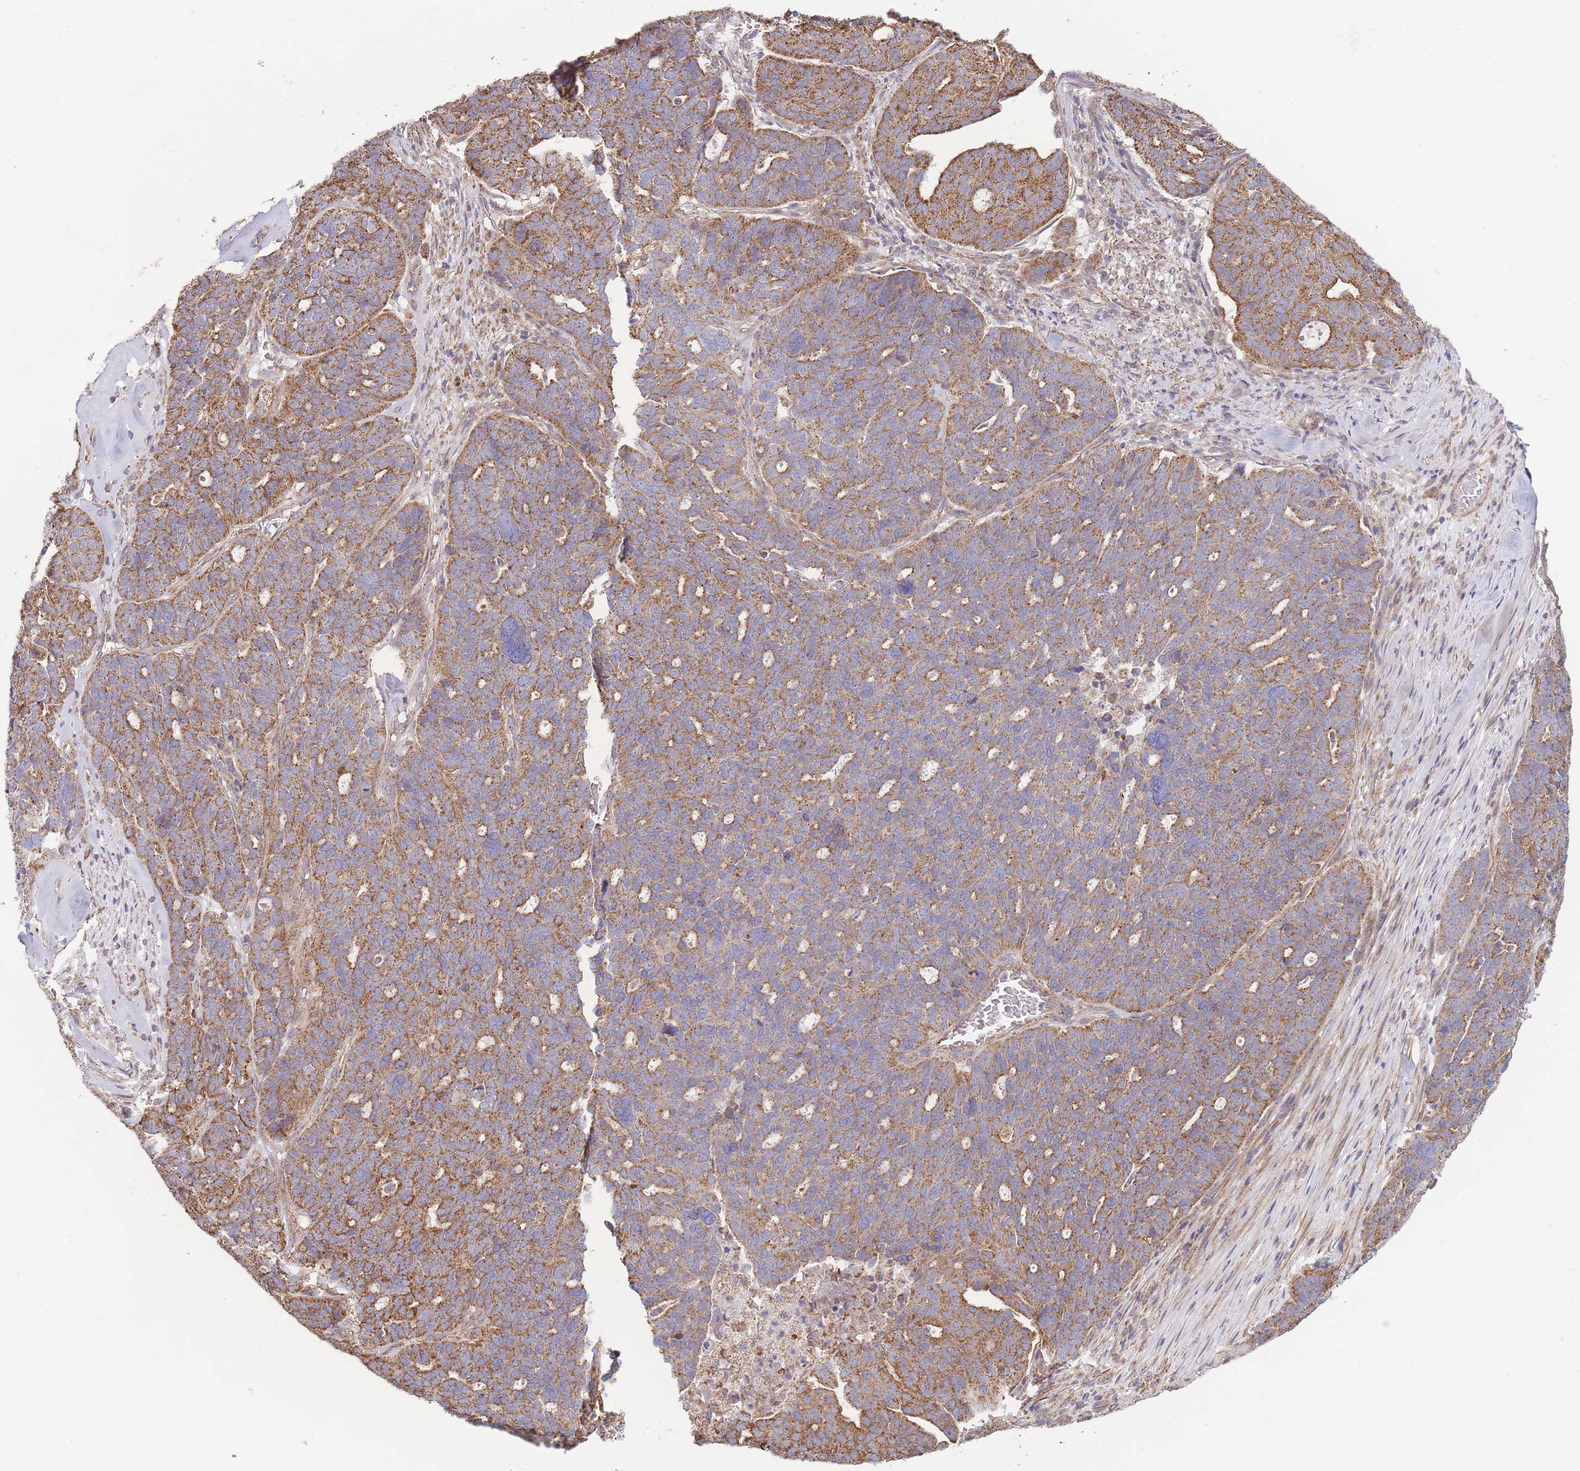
{"staining": {"intensity": "strong", "quantity": ">75%", "location": "cytoplasmic/membranous"}, "tissue": "ovarian cancer", "cell_type": "Tumor cells", "image_type": "cancer", "snomed": [{"axis": "morphology", "description": "Cystadenocarcinoma, serous, NOS"}, {"axis": "topography", "description": "Ovary"}], "caption": "A histopathology image showing strong cytoplasmic/membranous staining in about >75% of tumor cells in ovarian cancer, as visualized by brown immunohistochemical staining.", "gene": "KIF16B", "patient": {"sex": "female", "age": 59}}